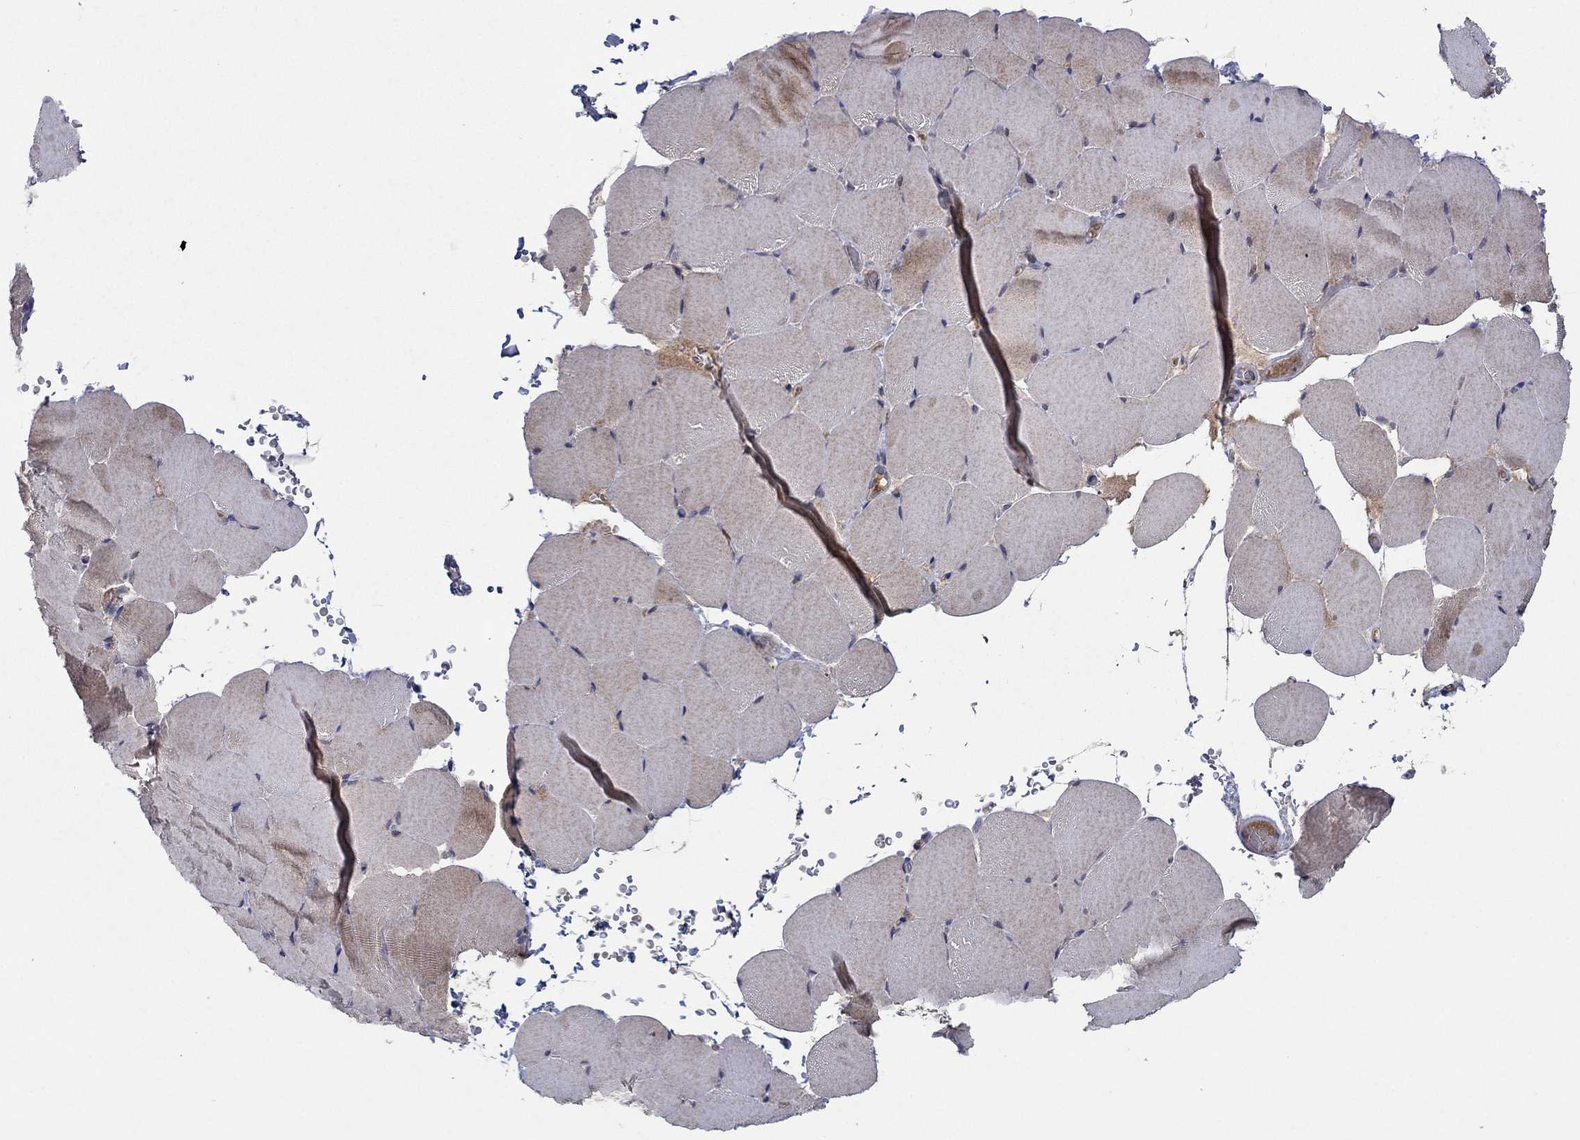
{"staining": {"intensity": "weak", "quantity": "25%-75%", "location": "cytoplasmic/membranous"}, "tissue": "skeletal muscle", "cell_type": "Myocytes", "image_type": "normal", "snomed": [{"axis": "morphology", "description": "Normal tissue, NOS"}, {"axis": "topography", "description": "Skeletal muscle"}], "caption": "Benign skeletal muscle displays weak cytoplasmic/membranous staining in approximately 25%-75% of myocytes.", "gene": "IL4", "patient": {"sex": "female", "age": 37}}